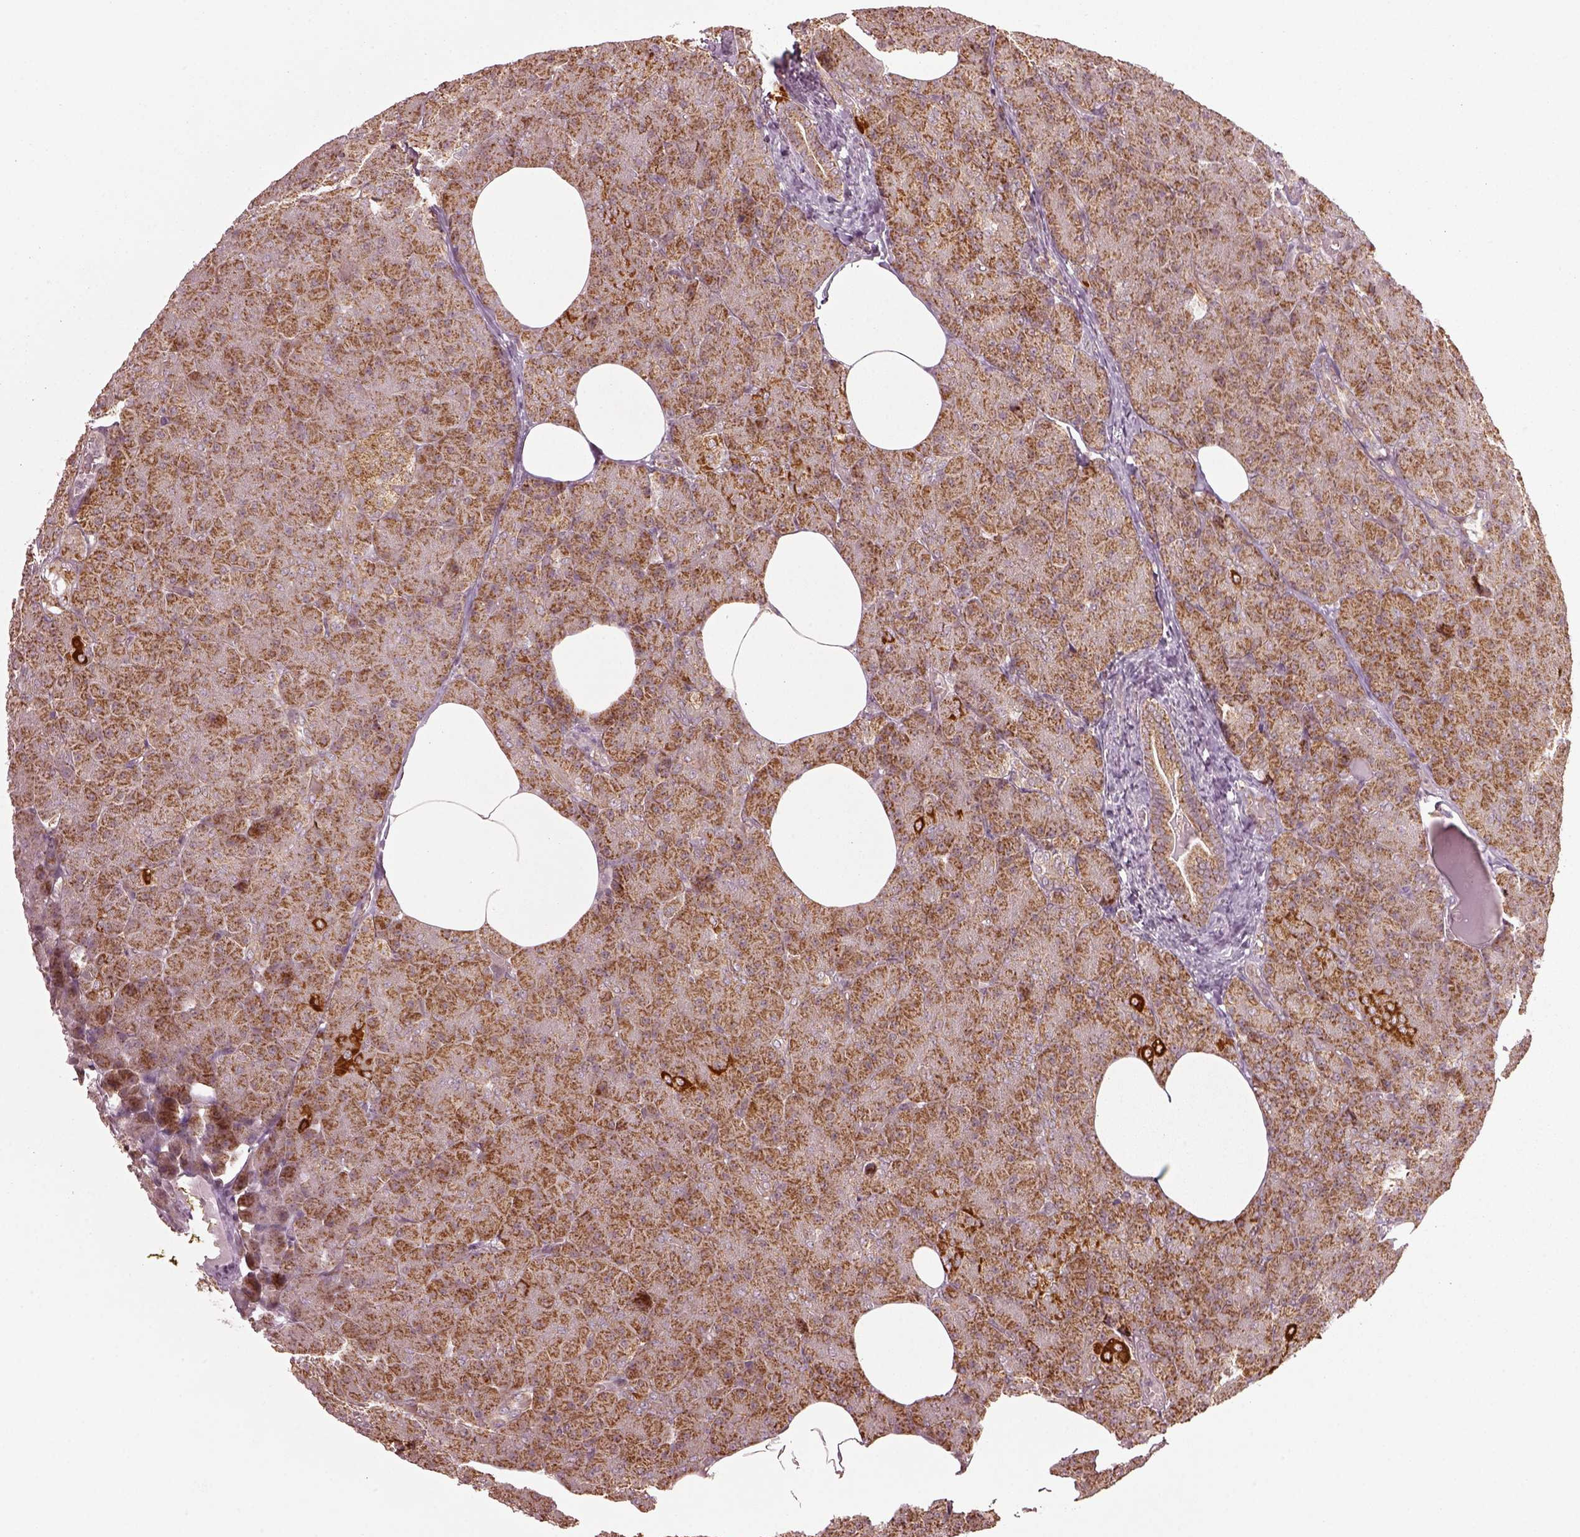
{"staining": {"intensity": "moderate", "quantity": ">75%", "location": "cytoplasmic/membranous"}, "tissue": "pancreas", "cell_type": "Exocrine glandular cells", "image_type": "normal", "snomed": [{"axis": "morphology", "description": "Normal tissue, NOS"}, {"axis": "topography", "description": "Pancreas"}], "caption": "Benign pancreas displays moderate cytoplasmic/membranous positivity in about >75% of exocrine glandular cells Nuclei are stained in blue..", "gene": "SEL1L3", "patient": {"sex": "female", "age": 45}}